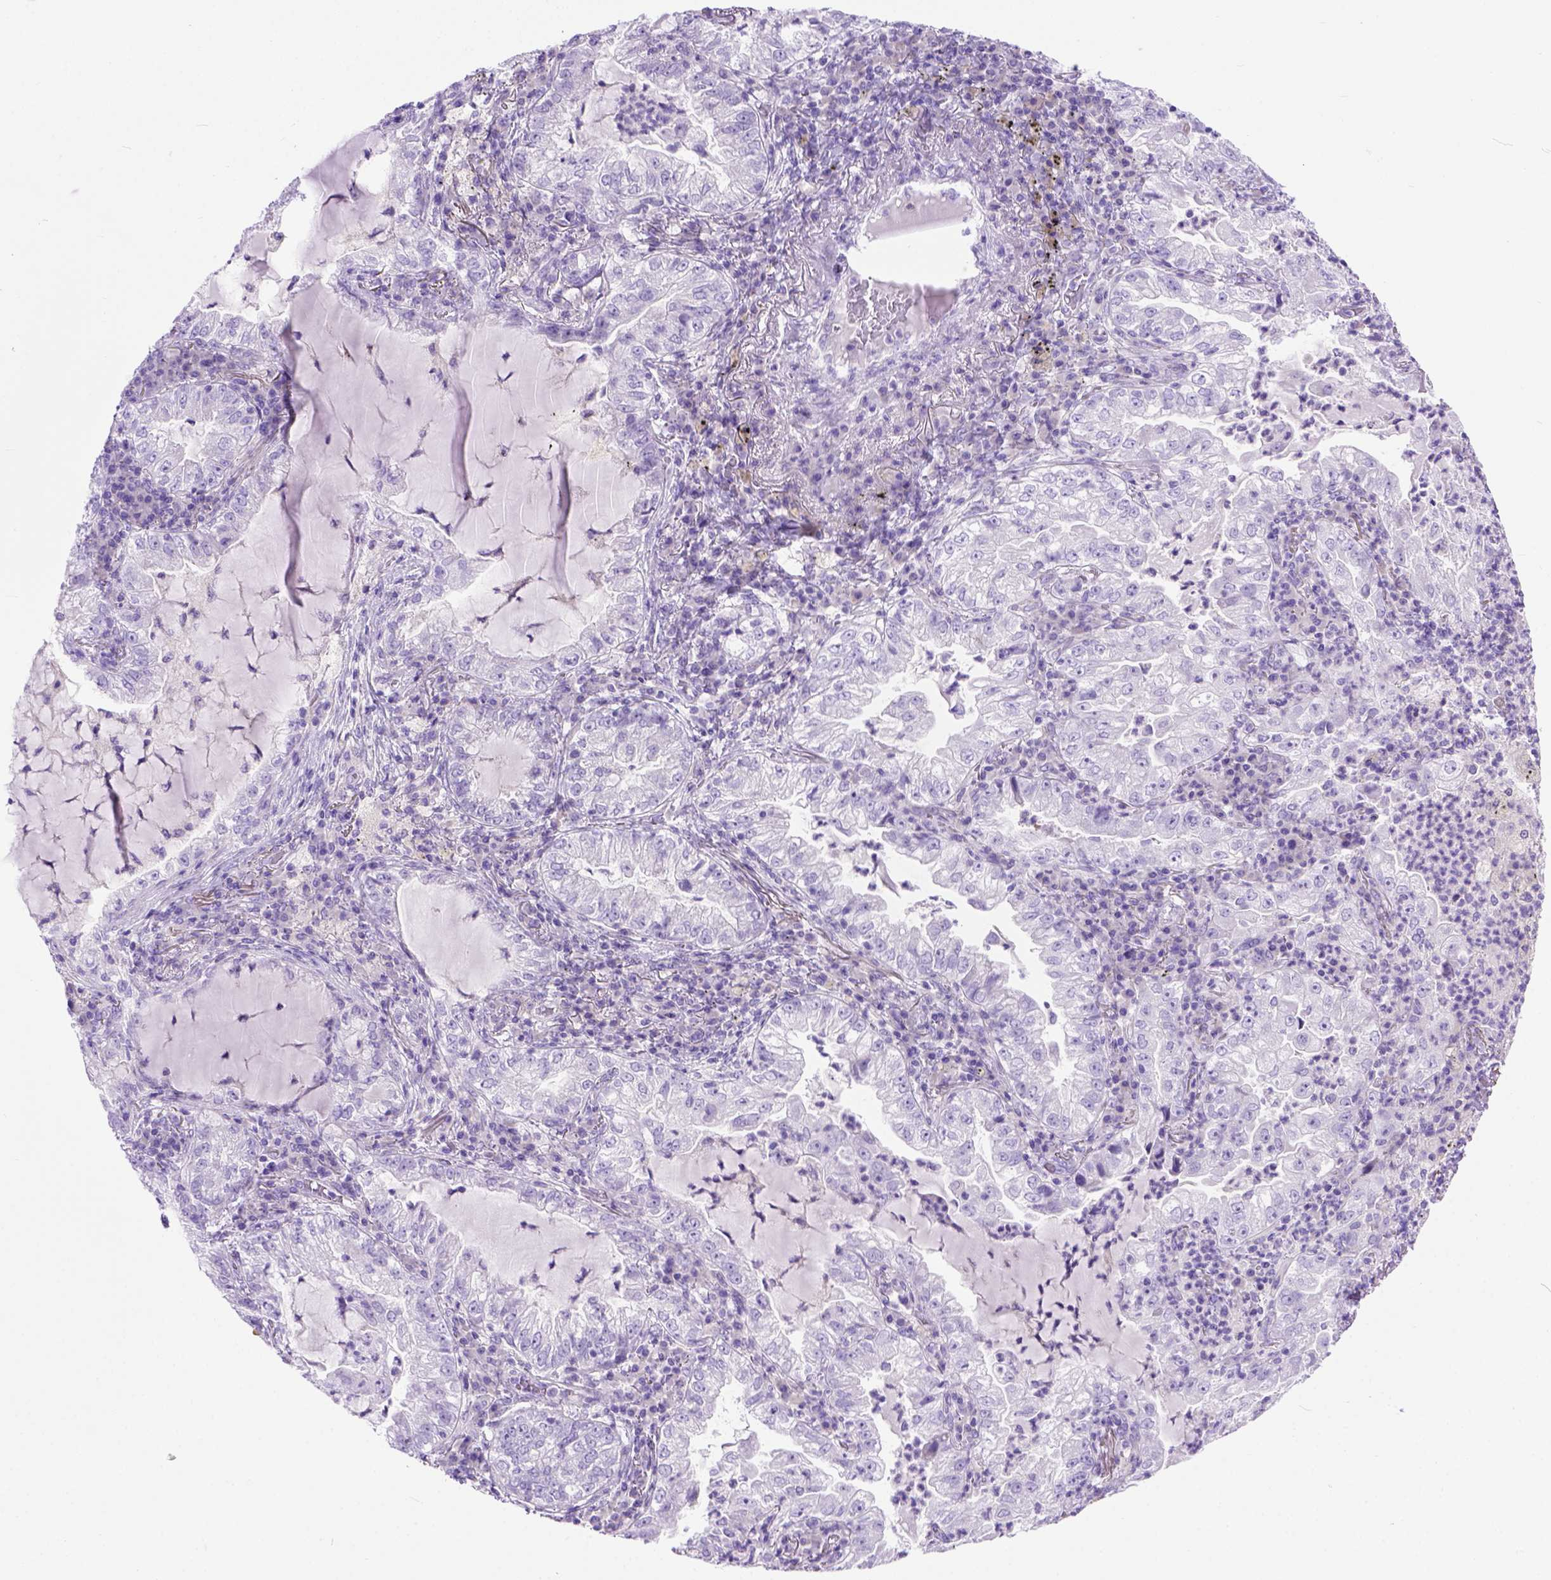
{"staining": {"intensity": "negative", "quantity": "none", "location": "none"}, "tissue": "lung cancer", "cell_type": "Tumor cells", "image_type": "cancer", "snomed": [{"axis": "morphology", "description": "Adenocarcinoma, NOS"}, {"axis": "topography", "description": "Lung"}], "caption": "Tumor cells show no significant protein expression in adenocarcinoma (lung).", "gene": "ODAD3", "patient": {"sex": "female", "age": 73}}